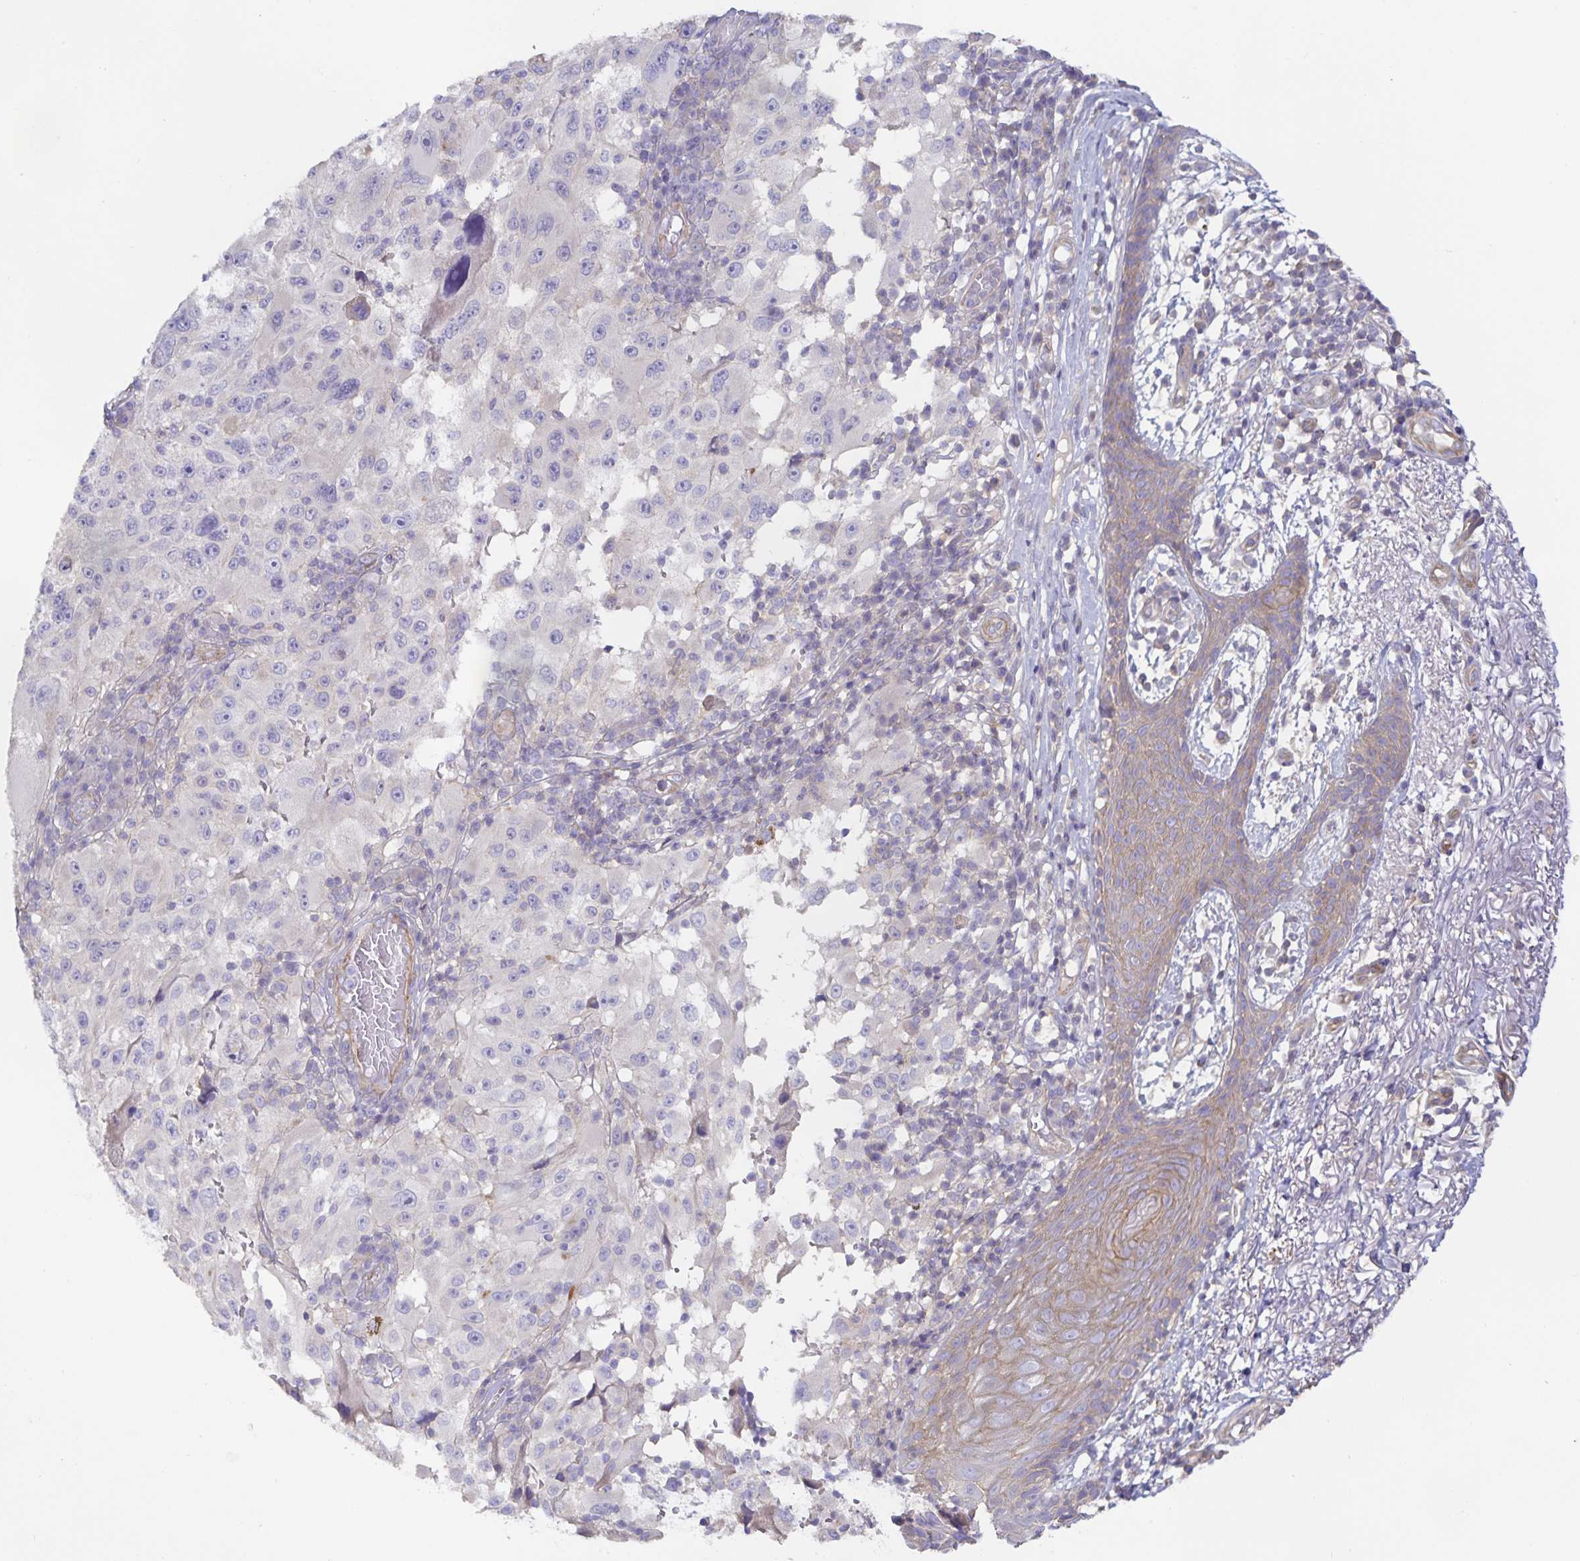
{"staining": {"intensity": "negative", "quantity": "none", "location": "none"}, "tissue": "melanoma", "cell_type": "Tumor cells", "image_type": "cancer", "snomed": [{"axis": "morphology", "description": "Malignant melanoma, NOS"}, {"axis": "topography", "description": "Skin"}], "caption": "Tumor cells are negative for brown protein staining in malignant melanoma.", "gene": "METTL22", "patient": {"sex": "female", "age": 71}}